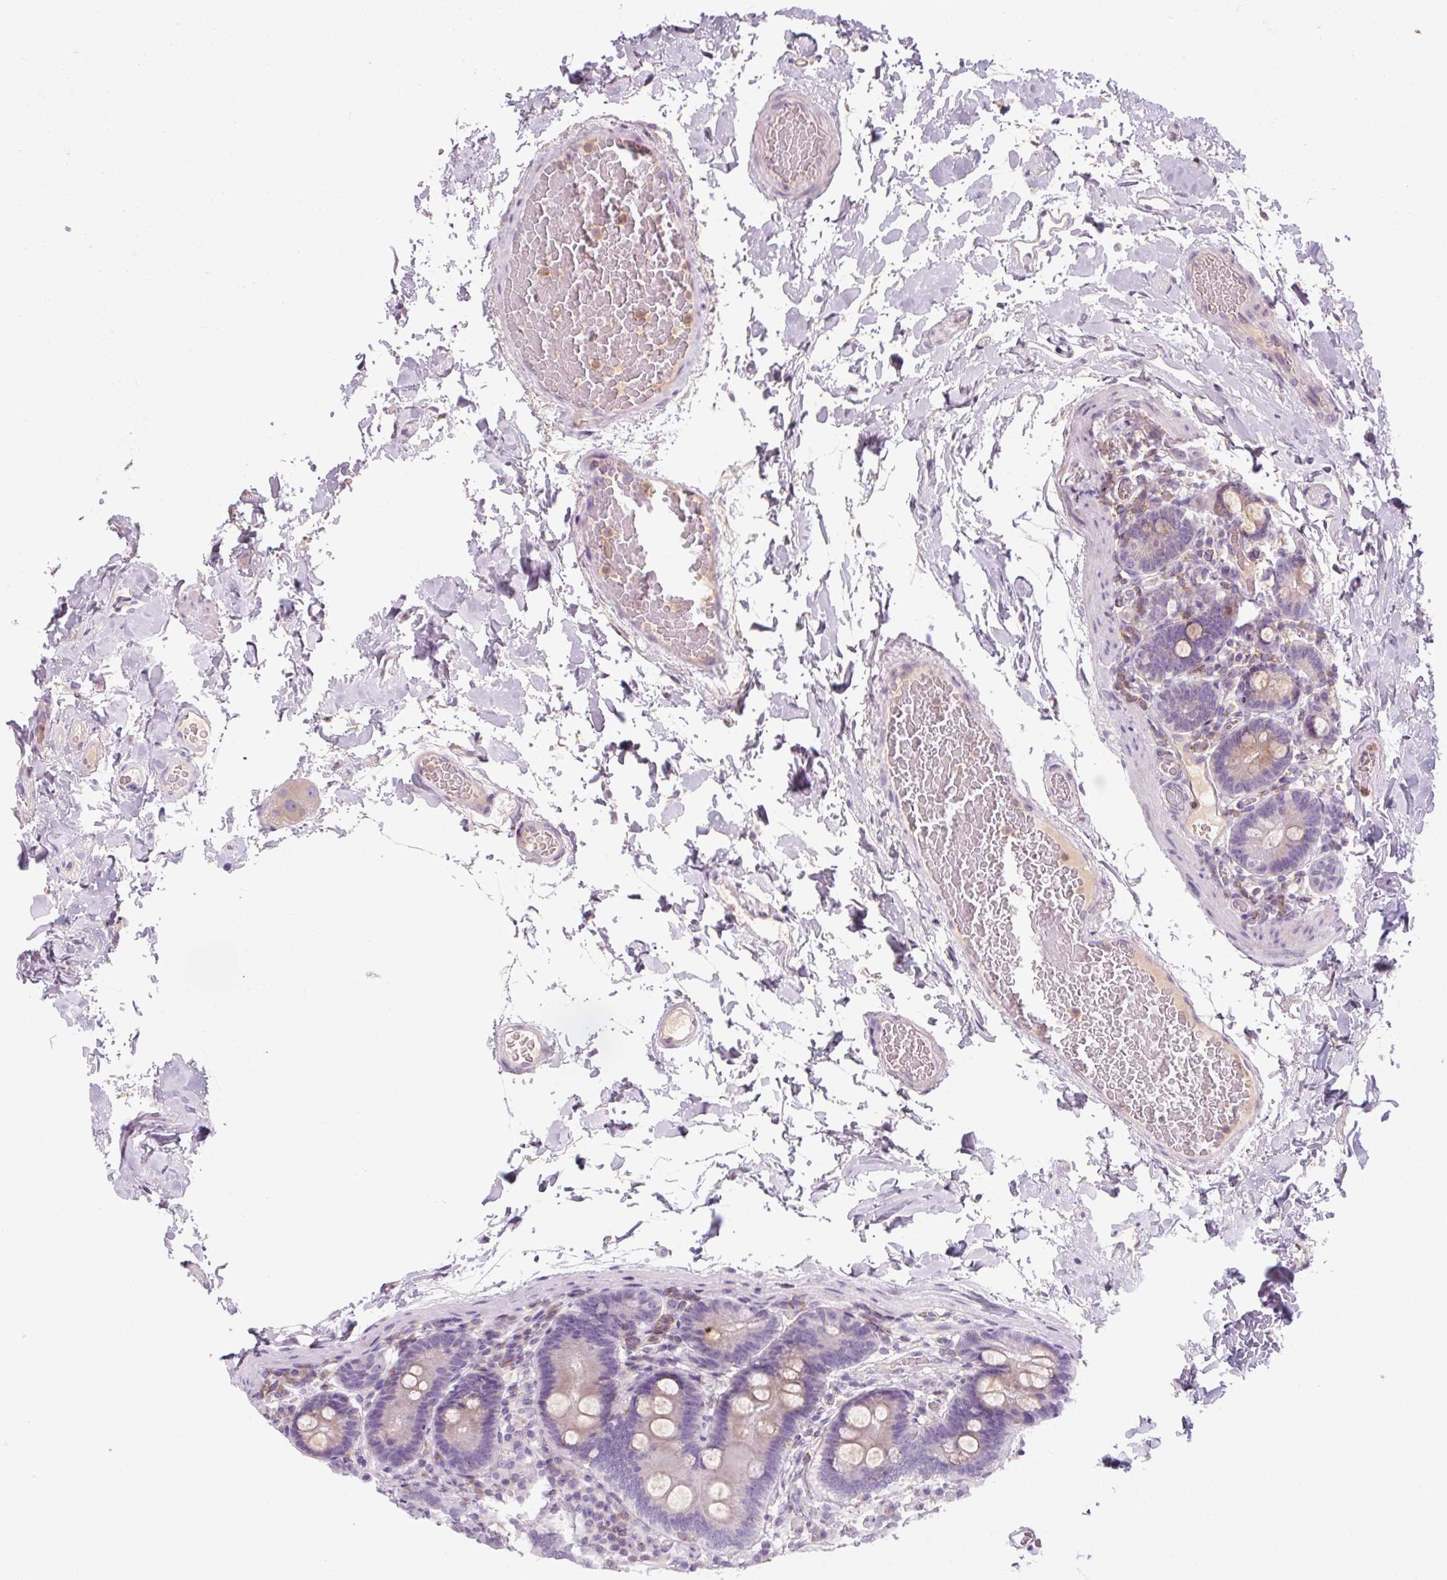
{"staining": {"intensity": "weak", "quantity": ">75%", "location": "cytoplasmic/membranous"}, "tissue": "duodenum", "cell_type": "Glandular cells", "image_type": "normal", "snomed": [{"axis": "morphology", "description": "Normal tissue, NOS"}, {"axis": "topography", "description": "Duodenum"}], "caption": "IHC micrograph of benign human duodenum stained for a protein (brown), which exhibits low levels of weak cytoplasmic/membranous staining in about >75% of glandular cells.", "gene": "TIGD2", "patient": {"sex": "male", "age": 55}}